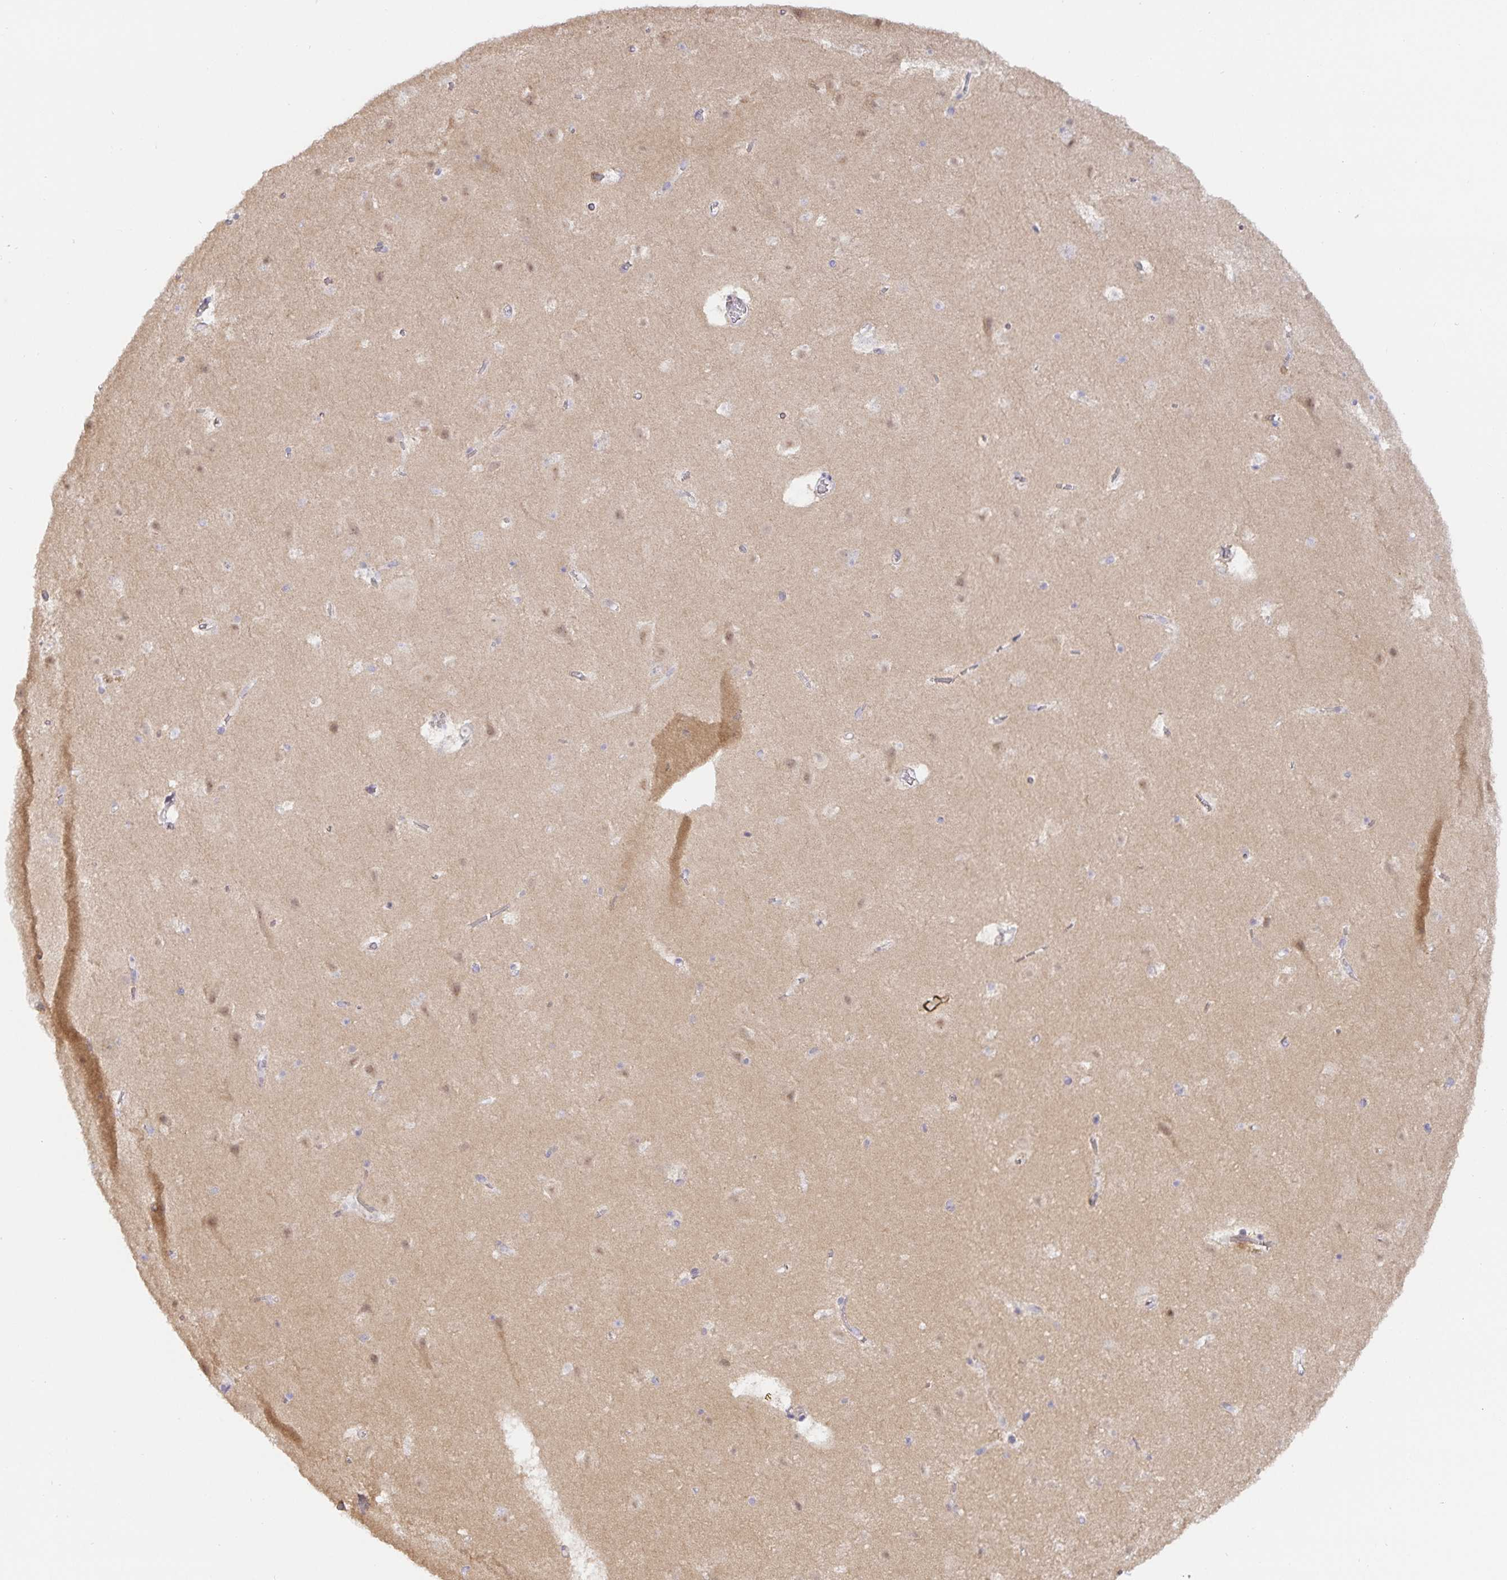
{"staining": {"intensity": "weak", "quantity": "25%-75%", "location": "cytoplasmic/membranous"}, "tissue": "cerebral cortex", "cell_type": "Endothelial cells", "image_type": "normal", "snomed": [{"axis": "morphology", "description": "Normal tissue, NOS"}, {"axis": "topography", "description": "Cerebral cortex"}], "caption": "Human cerebral cortex stained for a protein (brown) reveals weak cytoplasmic/membranous positive staining in approximately 25%-75% of endothelial cells.", "gene": "ZDHHC11B", "patient": {"sex": "female", "age": 42}}